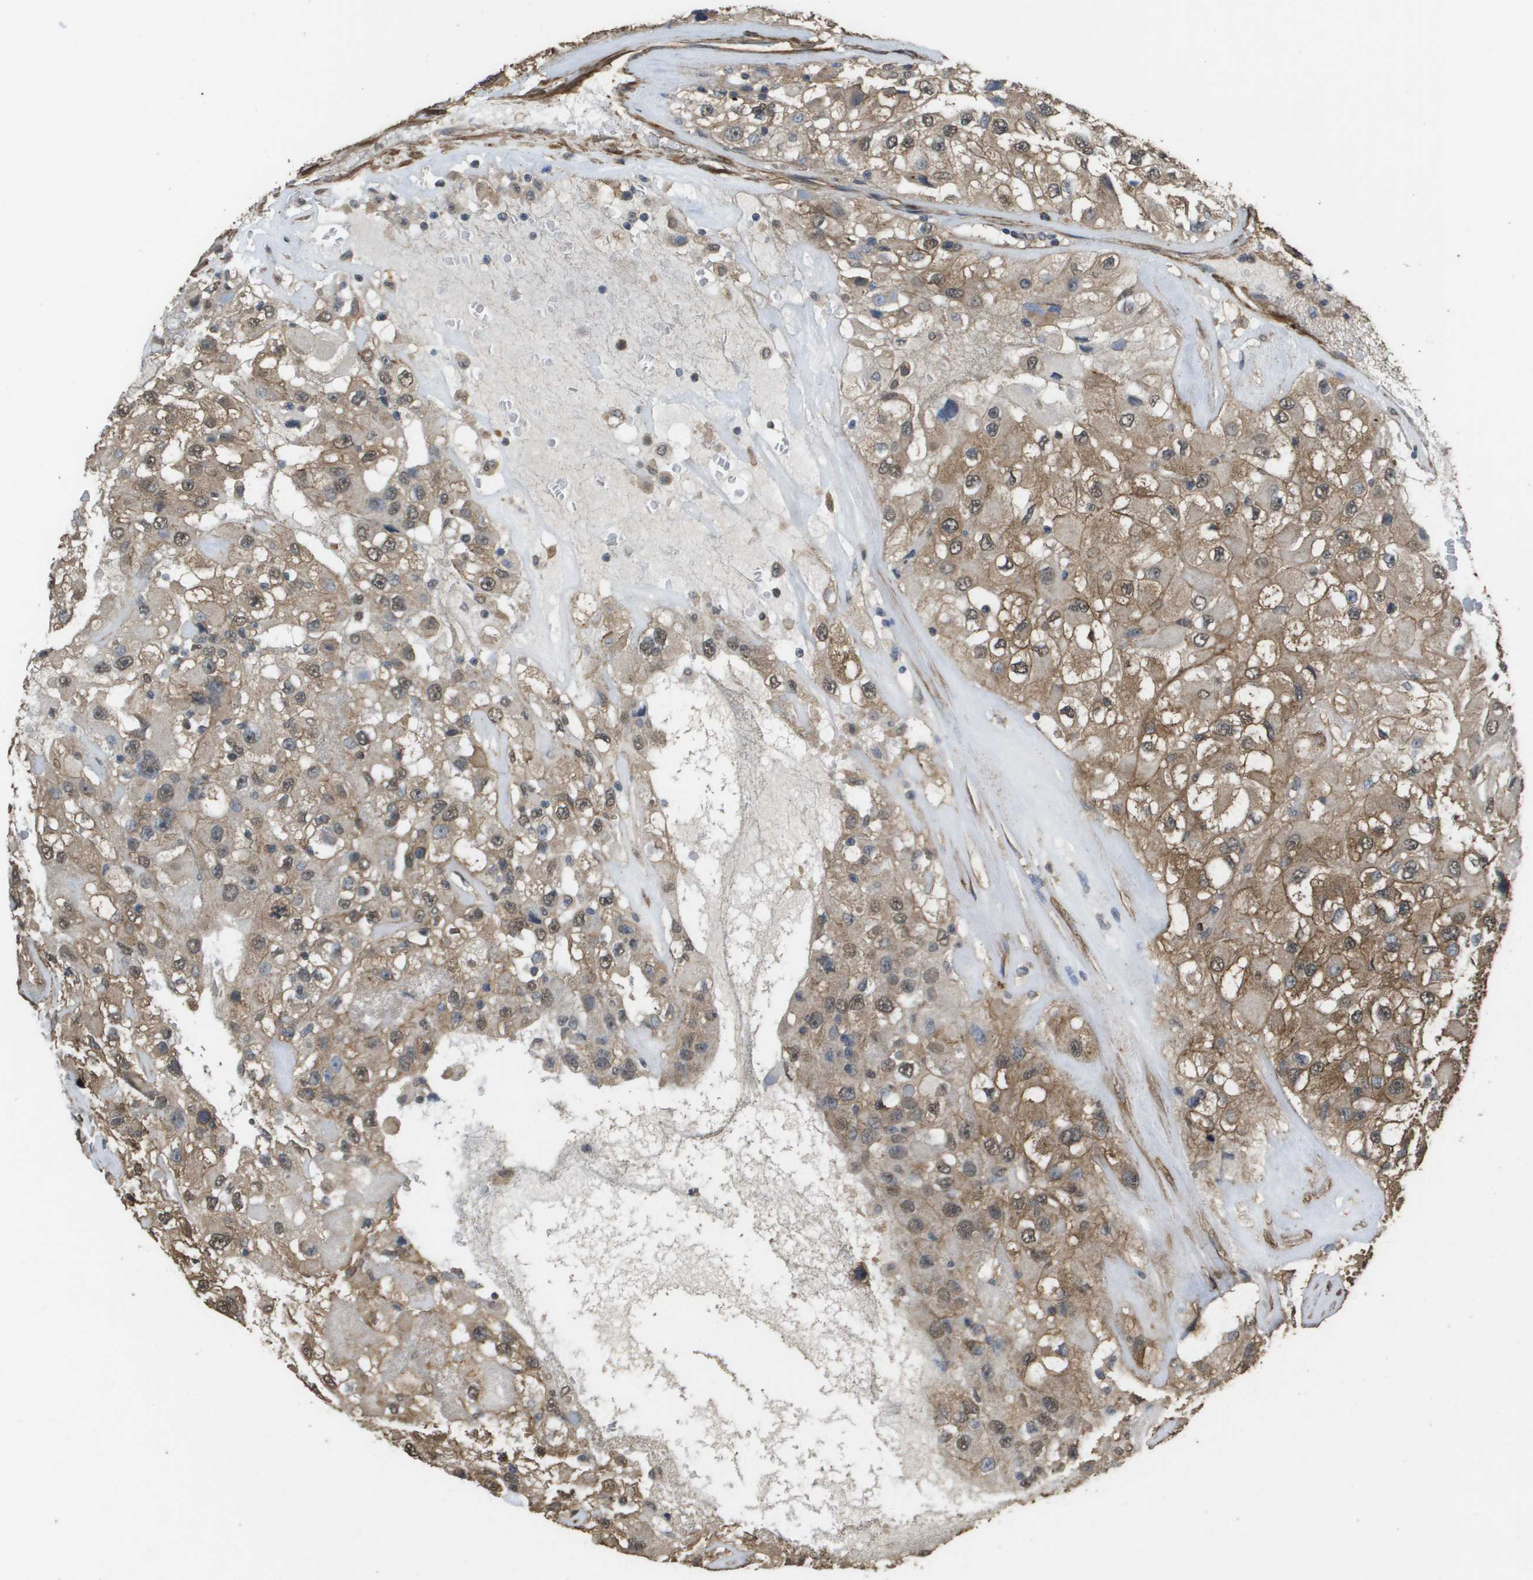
{"staining": {"intensity": "moderate", "quantity": ">75%", "location": "cytoplasmic/membranous,nuclear"}, "tissue": "renal cancer", "cell_type": "Tumor cells", "image_type": "cancer", "snomed": [{"axis": "morphology", "description": "Adenocarcinoma, NOS"}, {"axis": "topography", "description": "Kidney"}], "caption": "High-magnification brightfield microscopy of renal cancer (adenocarcinoma) stained with DAB (3,3'-diaminobenzidine) (brown) and counterstained with hematoxylin (blue). tumor cells exhibit moderate cytoplasmic/membranous and nuclear staining is seen in about>75% of cells.", "gene": "AAMP", "patient": {"sex": "female", "age": 52}}